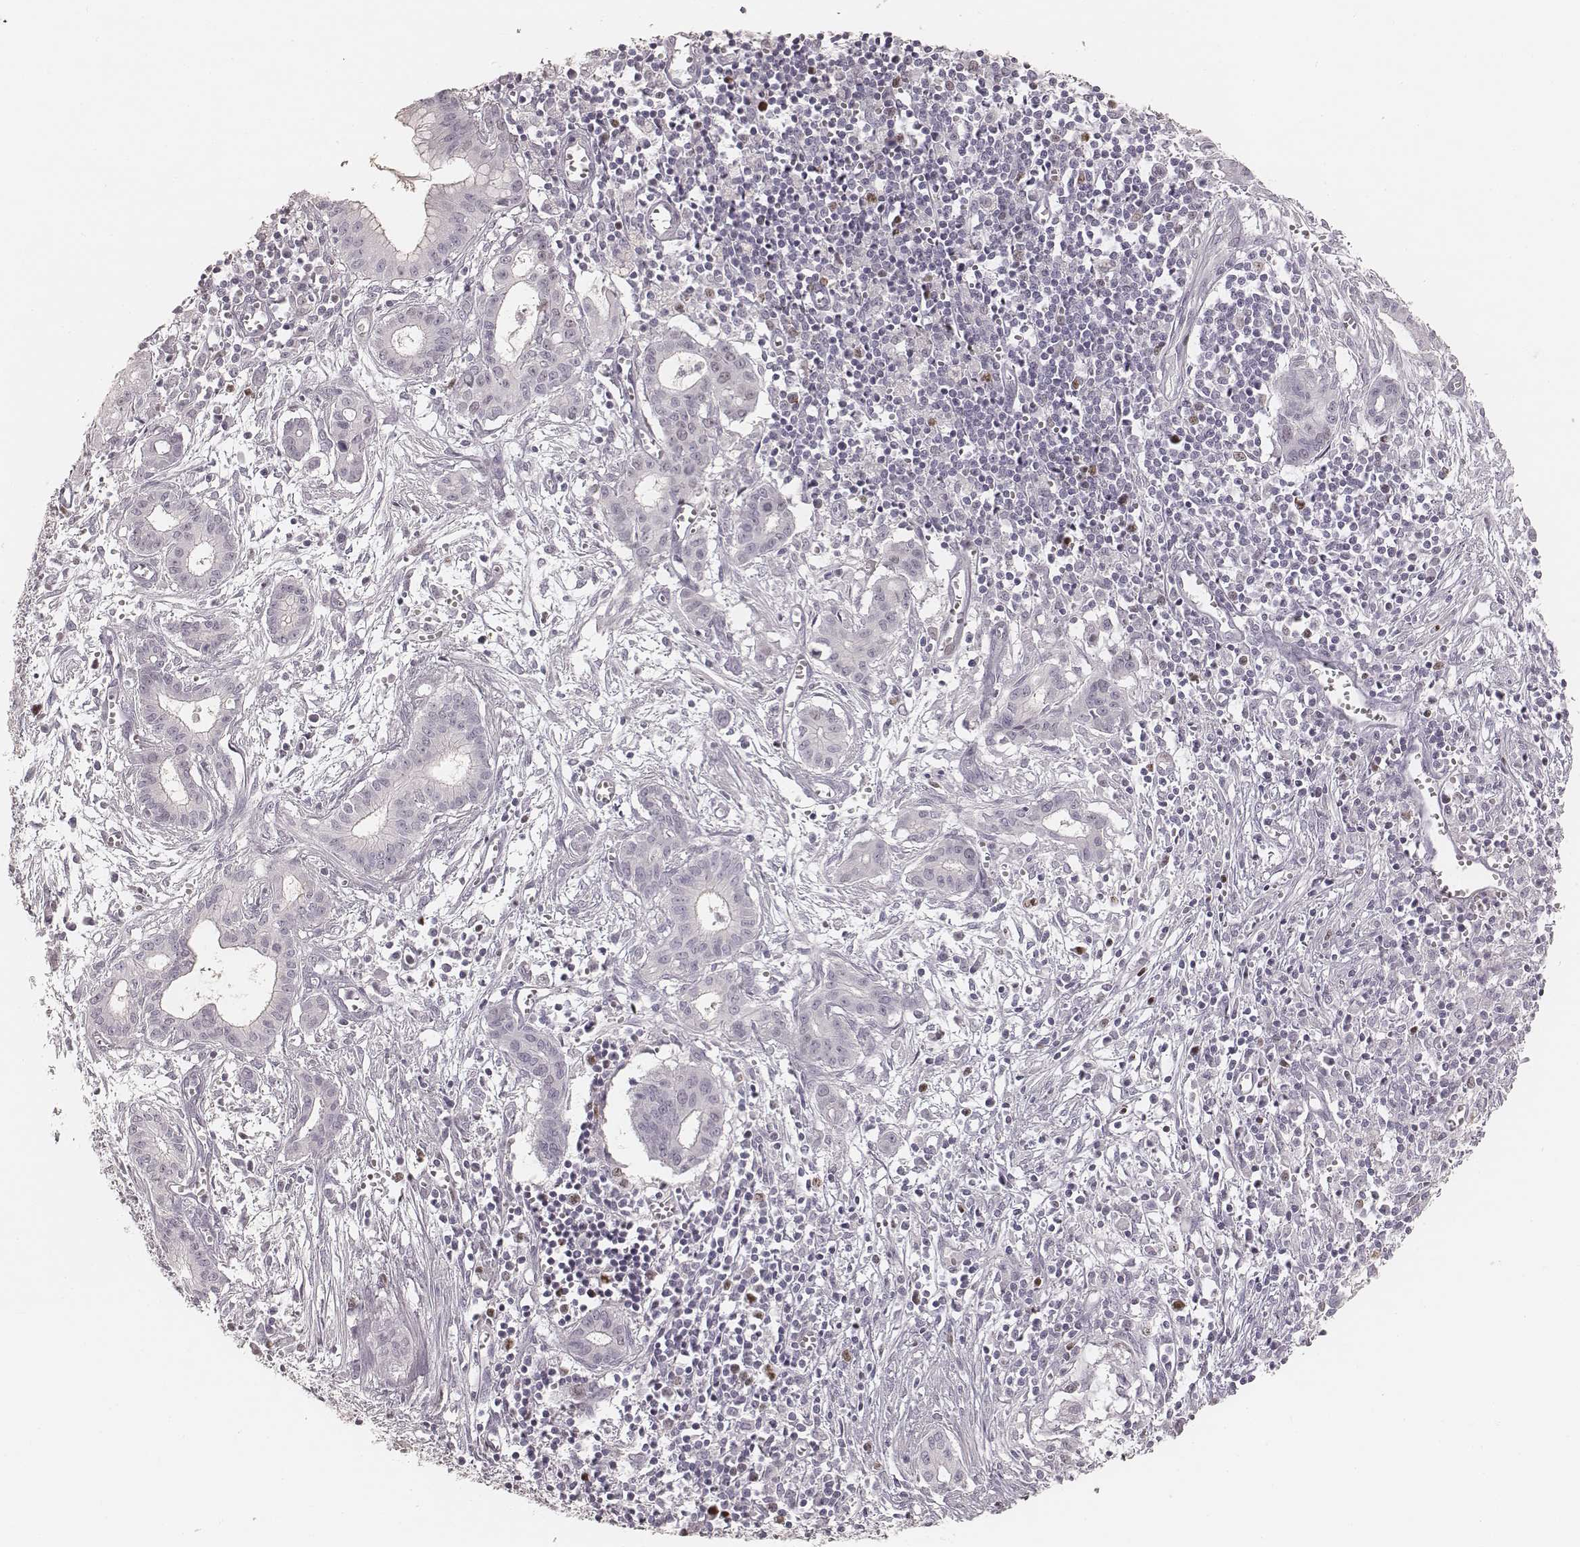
{"staining": {"intensity": "negative", "quantity": "none", "location": "none"}, "tissue": "pancreatic cancer", "cell_type": "Tumor cells", "image_type": "cancer", "snomed": [{"axis": "morphology", "description": "Adenocarcinoma, NOS"}, {"axis": "topography", "description": "Pancreas"}], "caption": "Protein analysis of pancreatic adenocarcinoma displays no significant positivity in tumor cells.", "gene": "TEX37", "patient": {"sex": "male", "age": 48}}